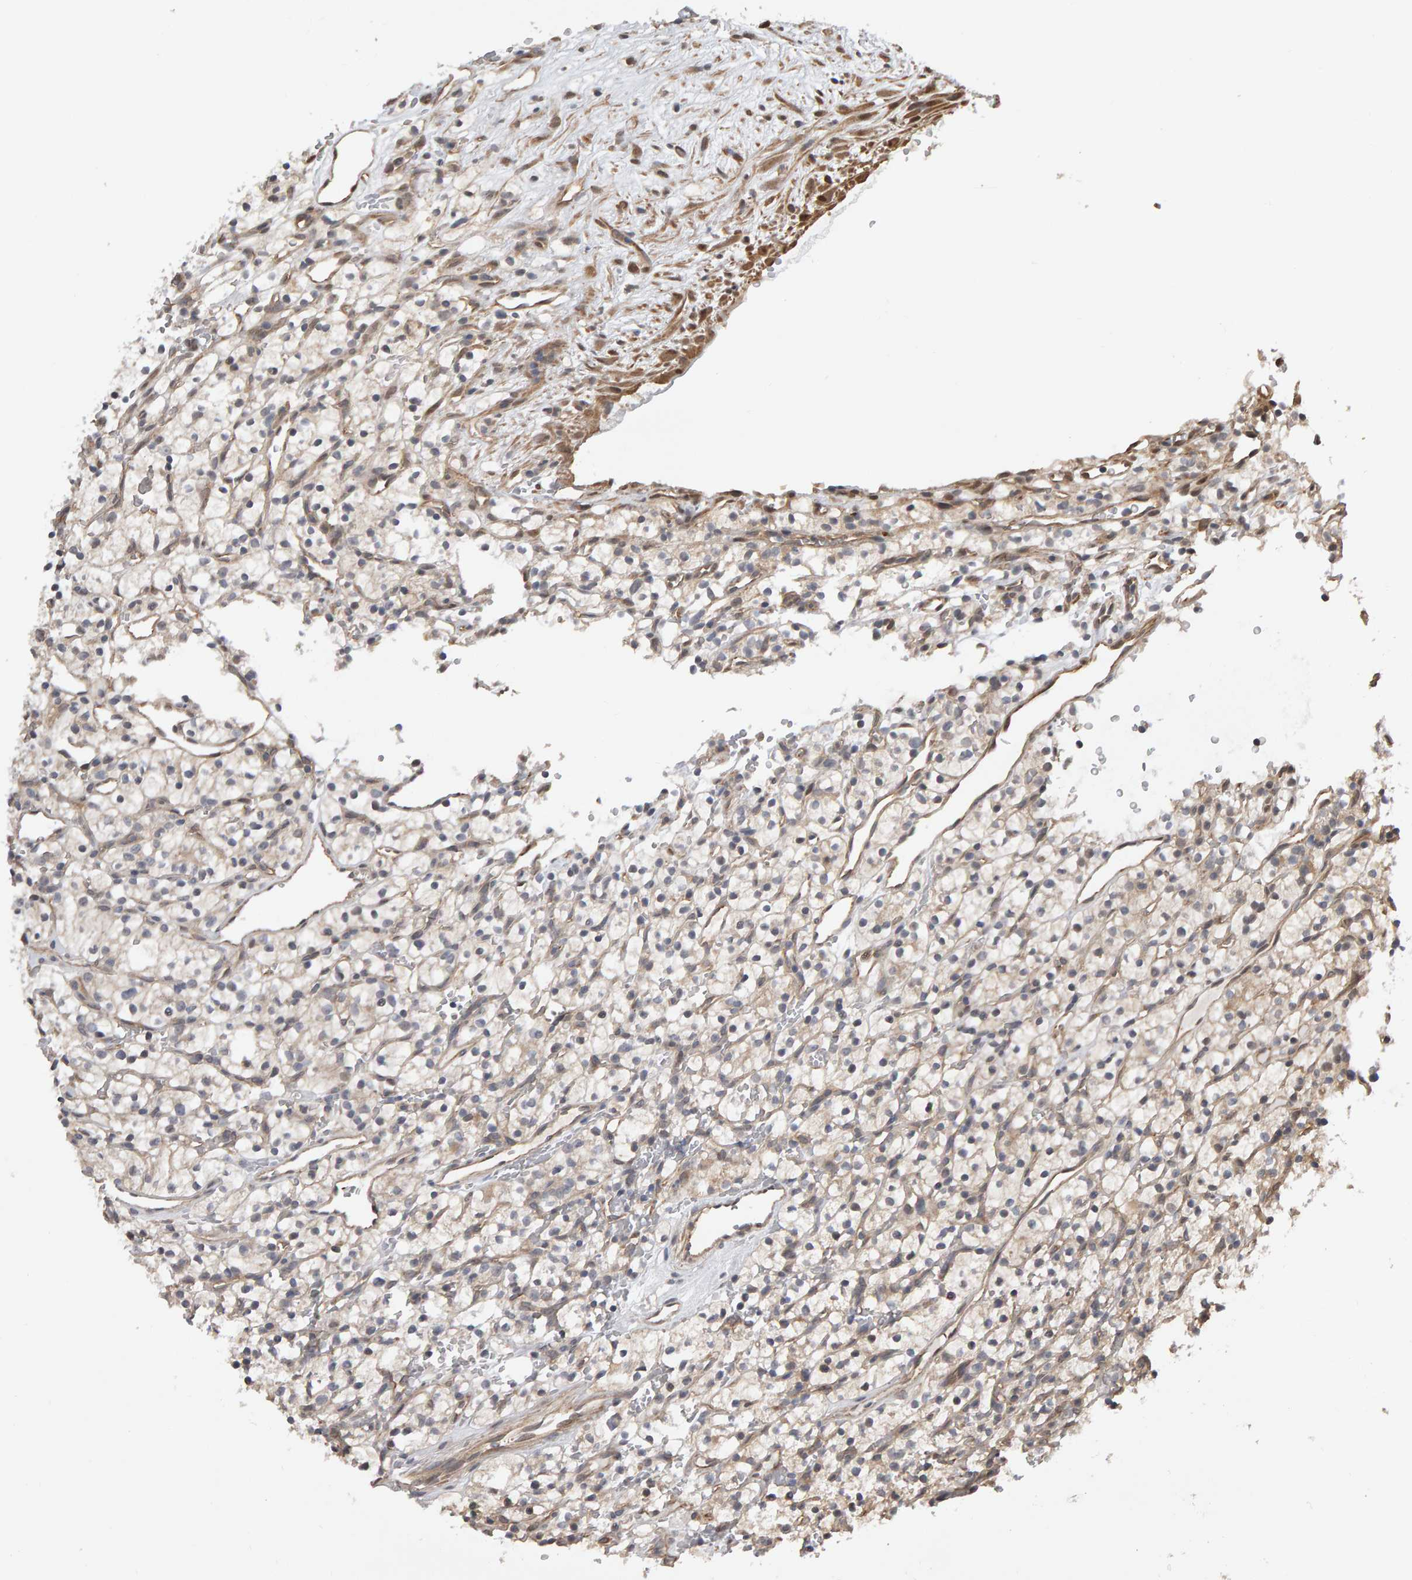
{"staining": {"intensity": "weak", "quantity": ">75%", "location": "cytoplasmic/membranous"}, "tissue": "renal cancer", "cell_type": "Tumor cells", "image_type": "cancer", "snomed": [{"axis": "morphology", "description": "Adenocarcinoma, NOS"}, {"axis": "topography", "description": "Kidney"}], "caption": "Human adenocarcinoma (renal) stained with a brown dye reveals weak cytoplasmic/membranous positive expression in approximately >75% of tumor cells.", "gene": "COASY", "patient": {"sex": "female", "age": 57}}